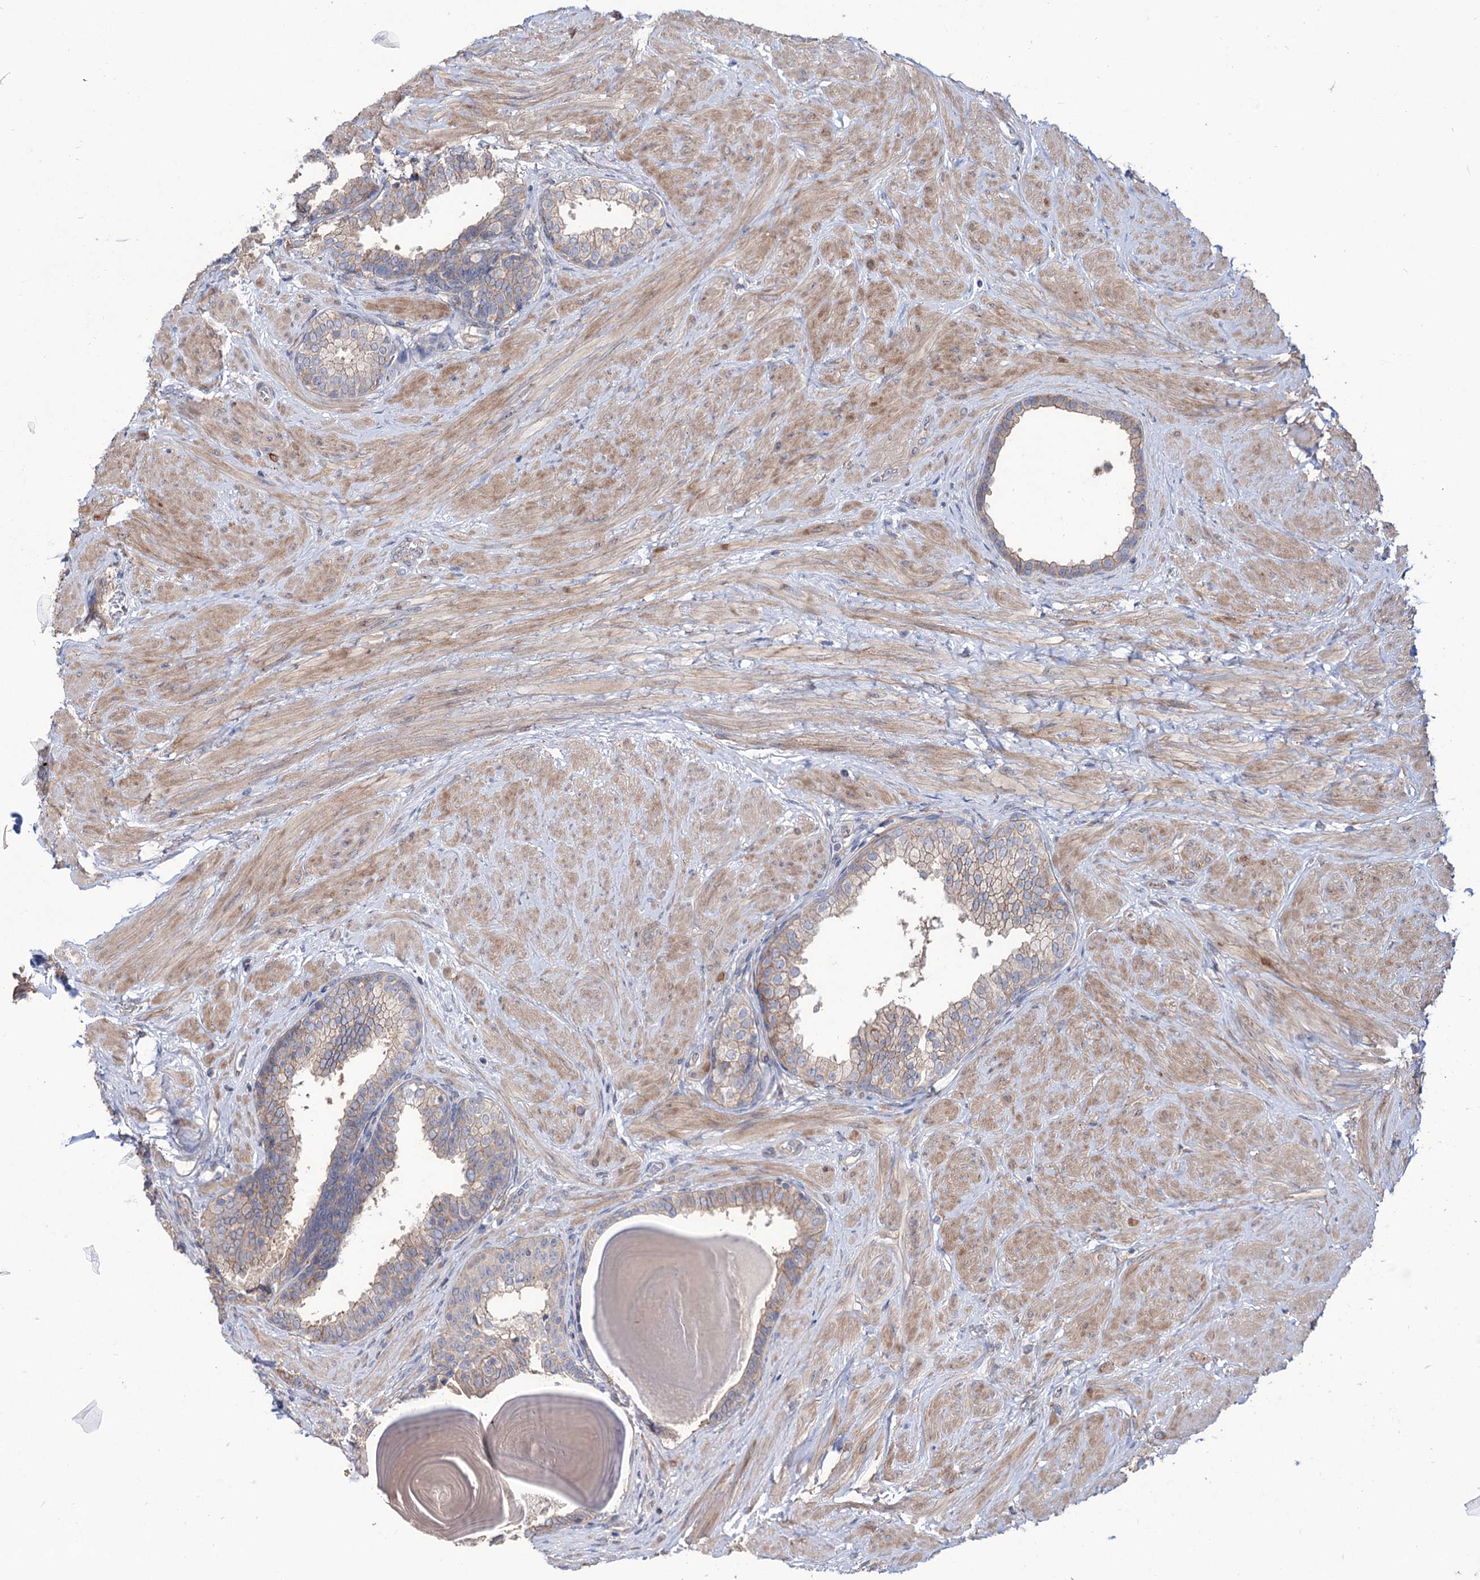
{"staining": {"intensity": "moderate", "quantity": ">75%", "location": "cytoplasmic/membranous"}, "tissue": "prostate", "cell_type": "Glandular cells", "image_type": "normal", "snomed": [{"axis": "morphology", "description": "Normal tissue, NOS"}, {"axis": "topography", "description": "Prostate"}], "caption": "Prostate stained with DAB IHC exhibits medium levels of moderate cytoplasmic/membranous positivity in approximately >75% of glandular cells.", "gene": "SEC24A", "patient": {"sex": "male", "age": 48}}